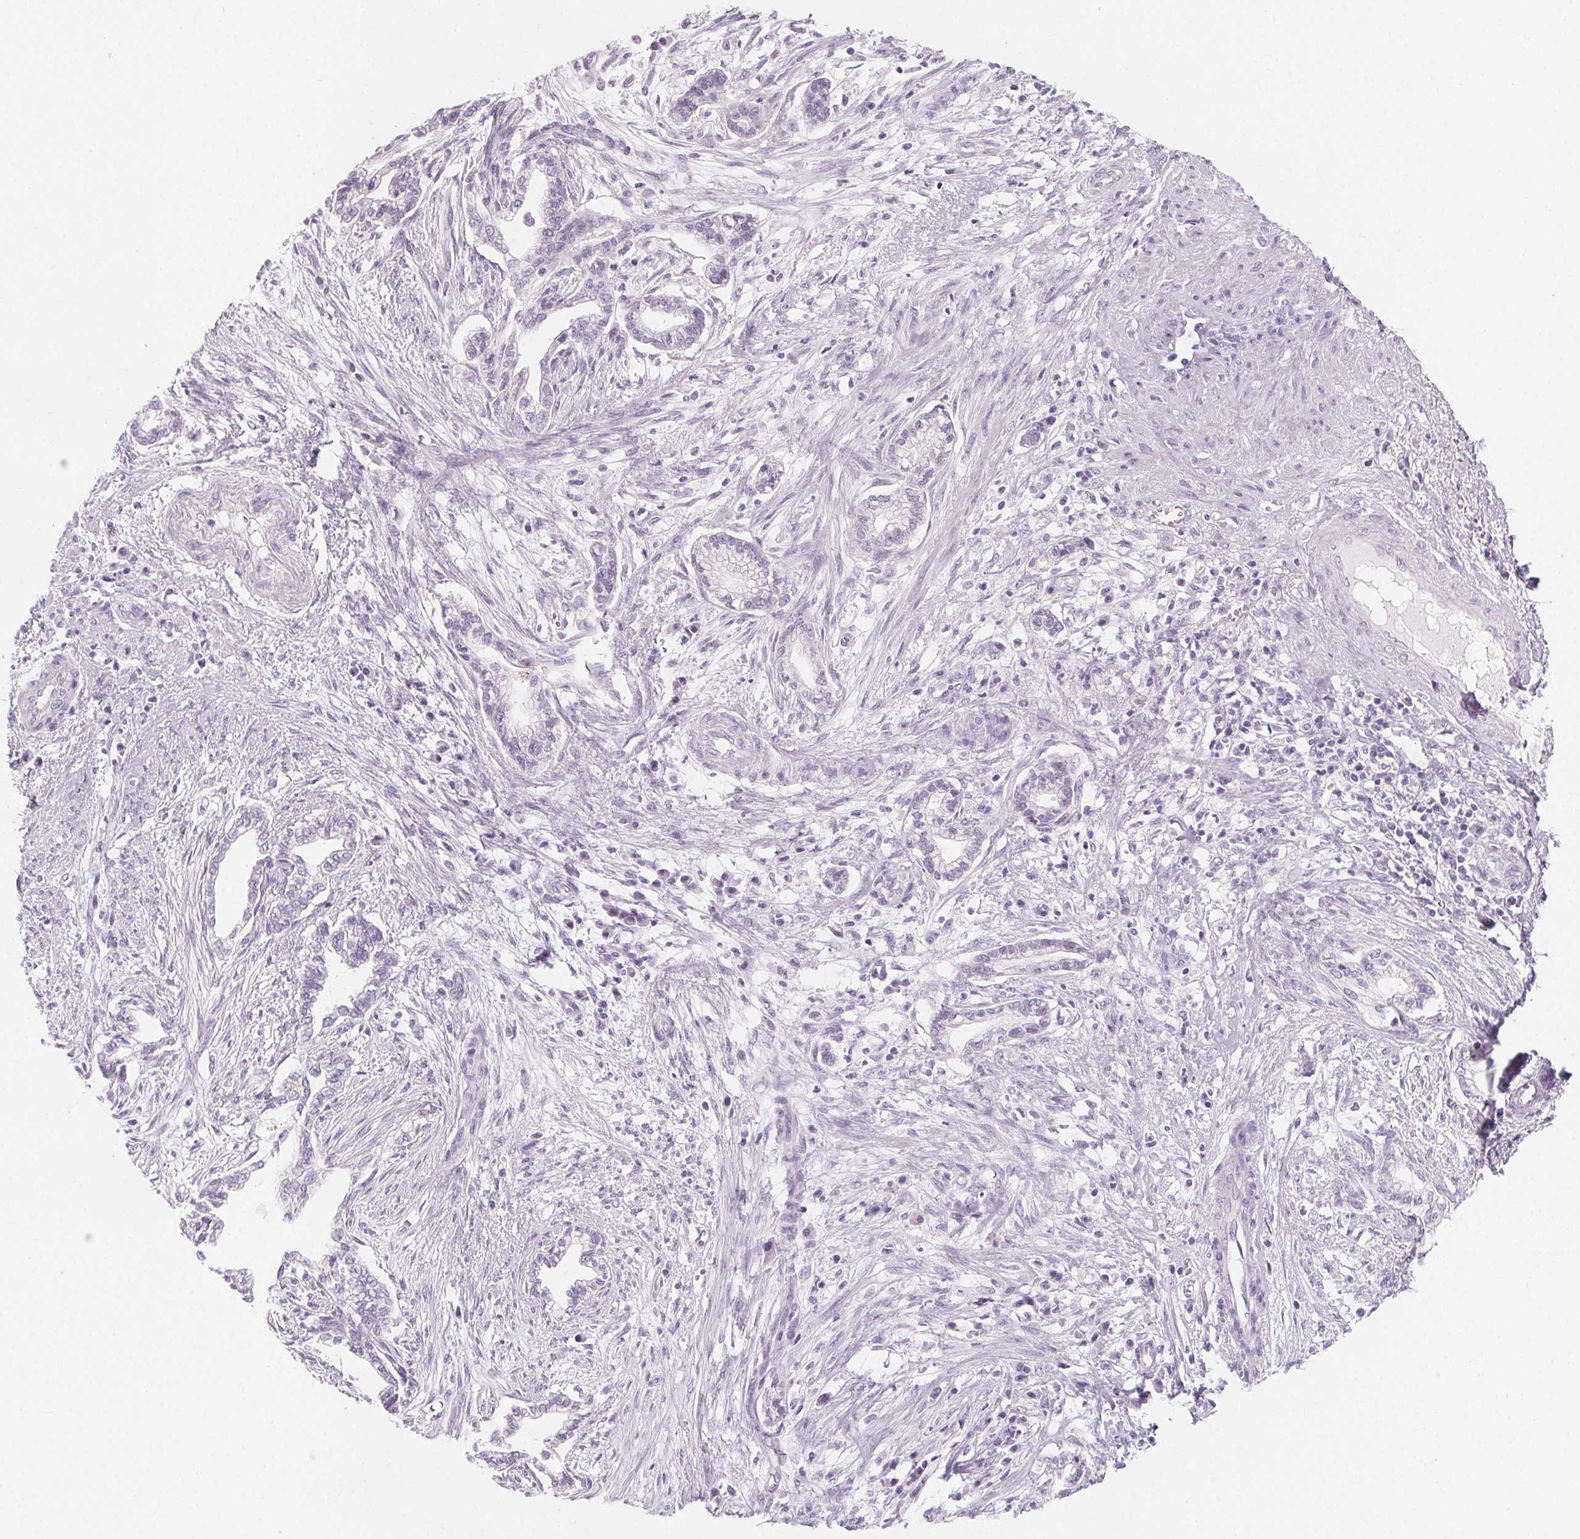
{"staining": {"intensity": "negative", "quantity": "none", "location": "none"}, "tissue": "cervical cancer", "cell_type": "Tumor cells", "image_type": "cancer", "snomed": [{"axis": "morphology", "description": "Adenocarcinoma, NOS"}, {"axis": "topography", "description": "Cervix"}], "caption": "A micrograph of adenocarcinoma (cervical) stained for a protein shows no brown staining in tumor cells. The staining is performed using DAB (3,3'-diaminobenzidine) brown chromogen with nuclei counter-stained in using hematoxylin.", "gene": "SH3GL2", "patient": {"sex": "female", "age": 62}}